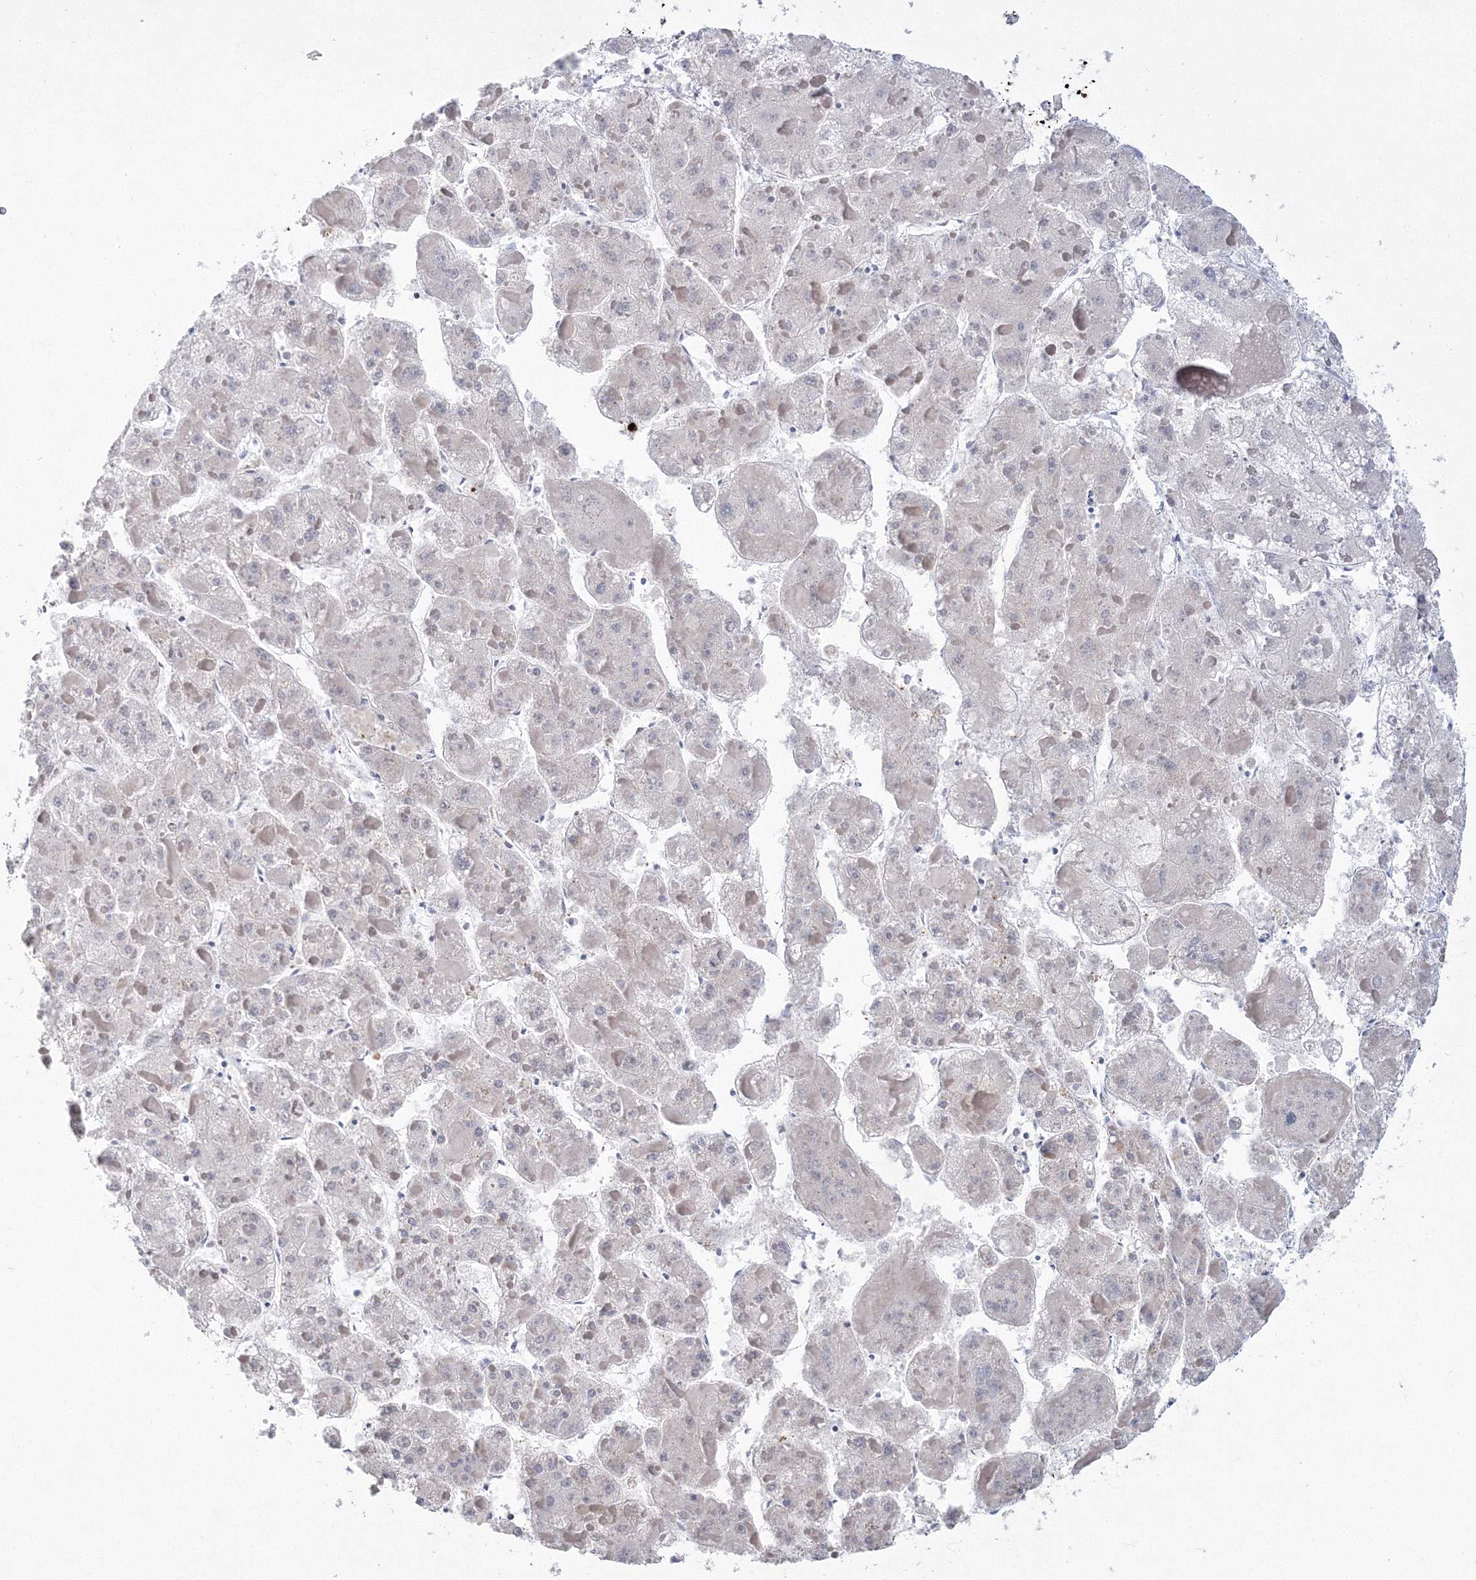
{"staining": {"intensity": "moderate", "quantity": "<25%", "location": "nuclear"}, "tissue": "liver cancer", "cell_type": "Tumor cells", "image_type": "cancer", "snomed": [{"axis": "morphology", "description": "Carcinoma, Hepatocellular, NOS"}, {"axis": "topography", "description": "Liver"}], "caption": "Immunohistochemistry (DAB) staining of human hepatocellular carcinoma (liver) exhibits moderate nuclear protein staining in about <25% of tumor cells.", "gene": "LIG1", "patient": {"sex": "female", "age": 73}}